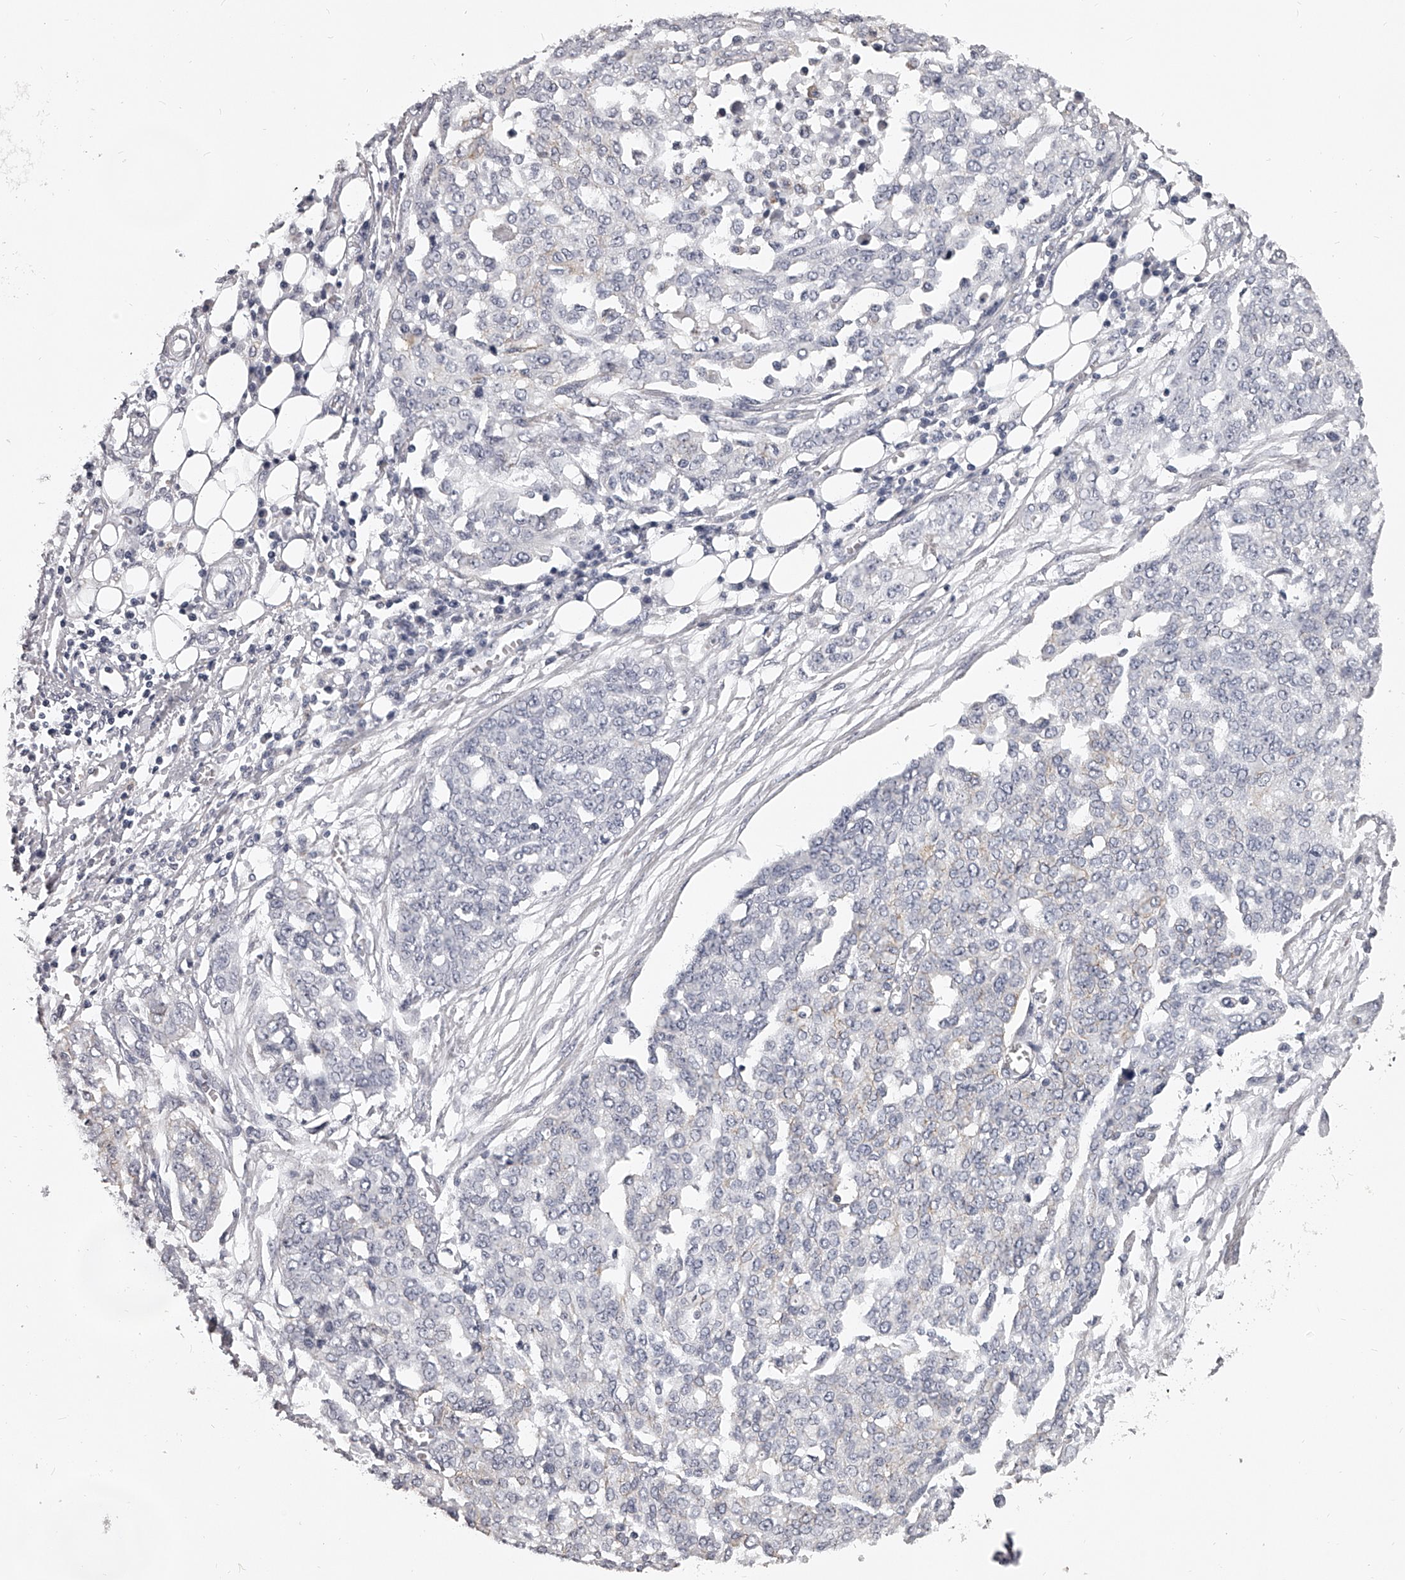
{"staining": {"intensity": "negative", "quantity": "none", "location": "none"}, "tissue": "ovarian cancer", "cell_type": "Tumor cells", "image_type": "cancer", "snomed": [{"axis": "morphology", "description": "Cystadenocarcinoma, serous, NOS"}, {"axis": "topography", "description": "Soft tissue"}, {"axis": "topography", "description": "Ovary"}], "caption": "Immunohistochemistry of human ovarian cancer (serous cystadenocarcinoma) shows no positivity in tumor cells.", "gene": "DMRT1", "patient": {"sex": "female", "age": 57}}